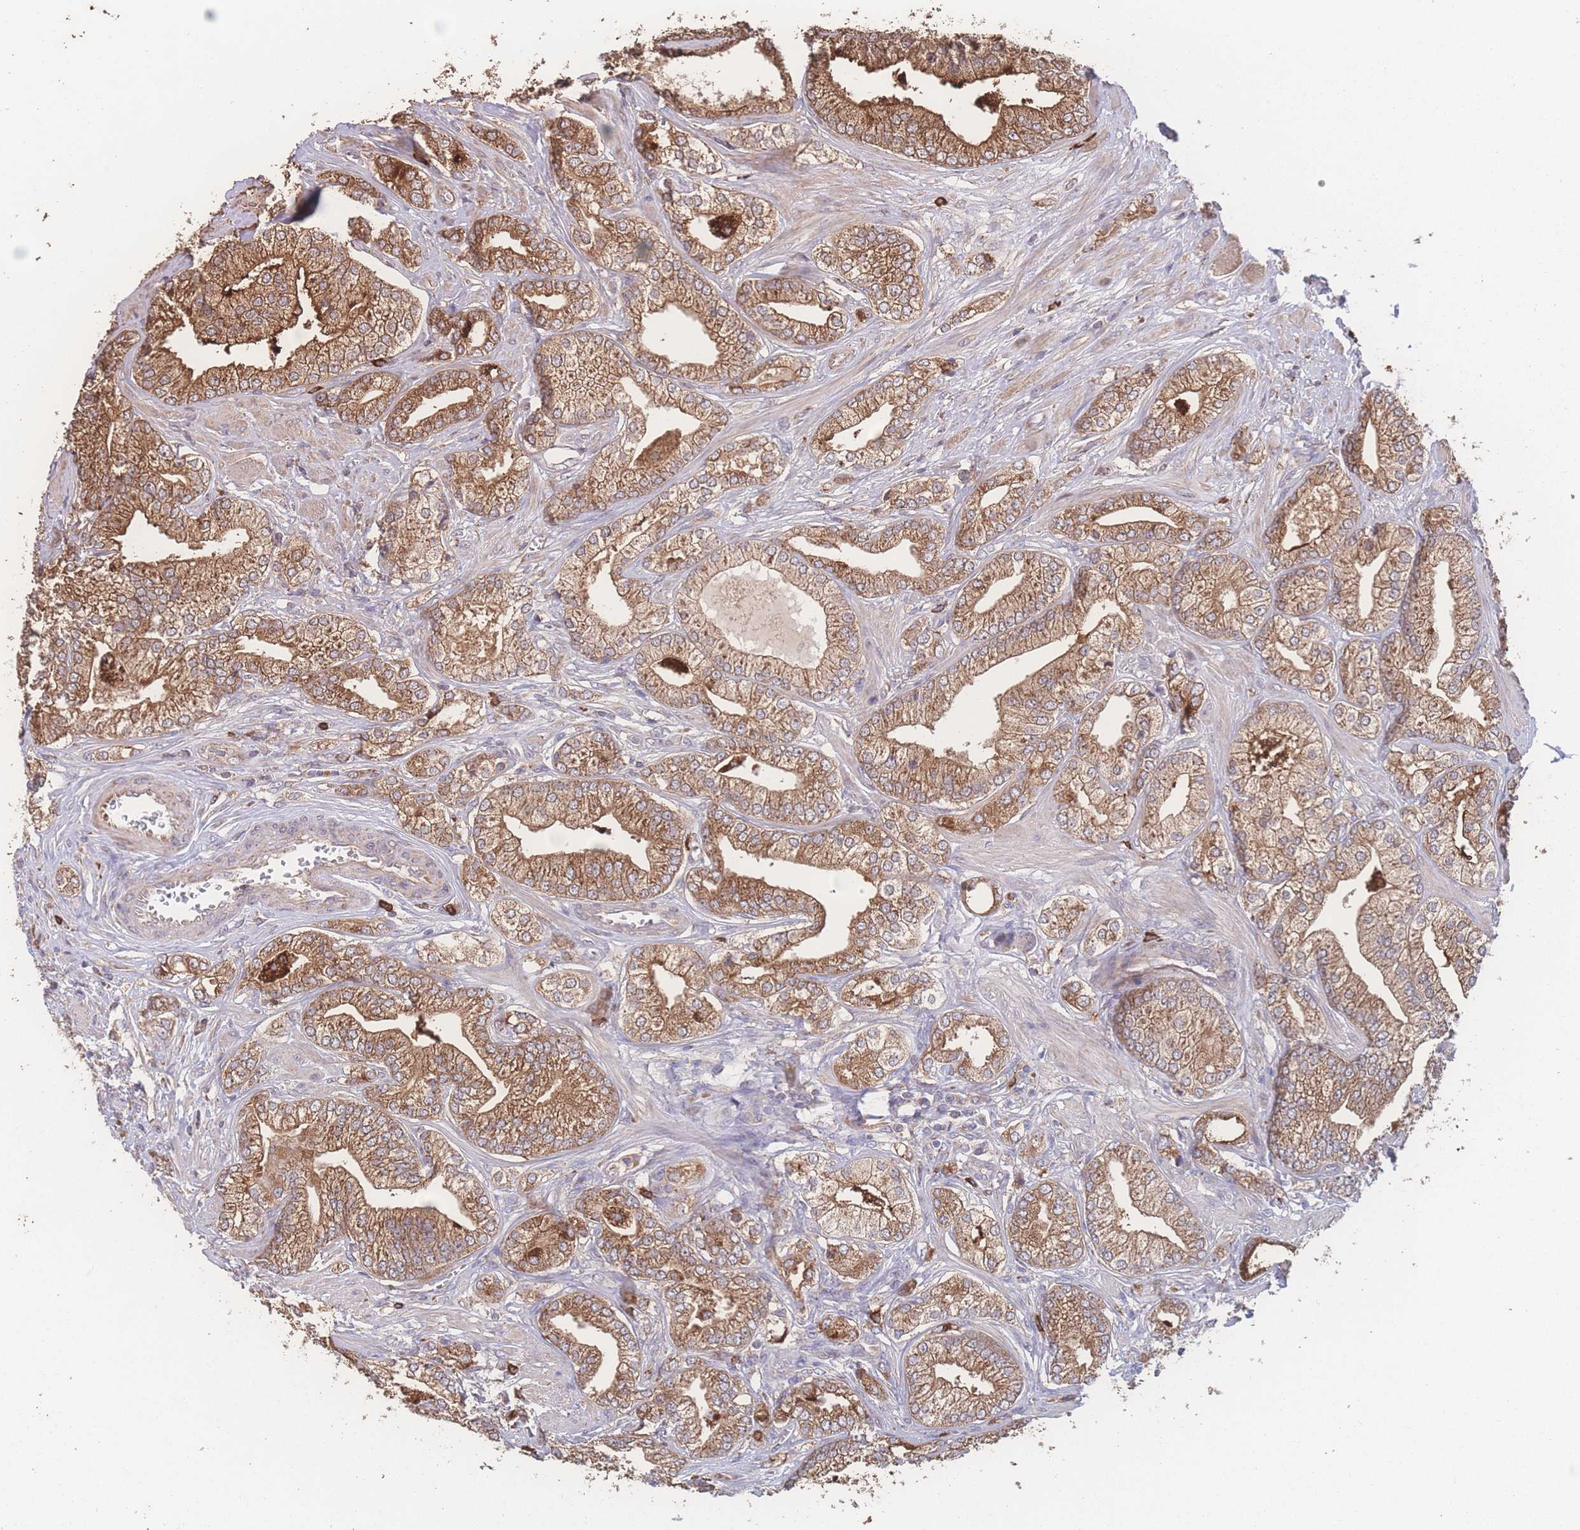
{"staining": {"intensity": "moderate", "quantity": ">75%", "location": "cytoplasmic/membranous"}, "tissue": "prostate cancer", "cell_type": "Tumor cells", "image_type": "cancer", "snomed": [{"axis": "morphology", "description": "Adenocarcinoma, High grade"}, {"axis": "topography", "description": "Prostate"}], "caption": "Immunohistochemistry of prostate adenocarcinoma (high-grade) shows medium levels of moderate cytoplasmic/membranous expression in approximately >75% of tumor cells. Nuclei are stained in blue.", "gene": "SGSM3", "patient": {"sex": "male", "age": 50}}